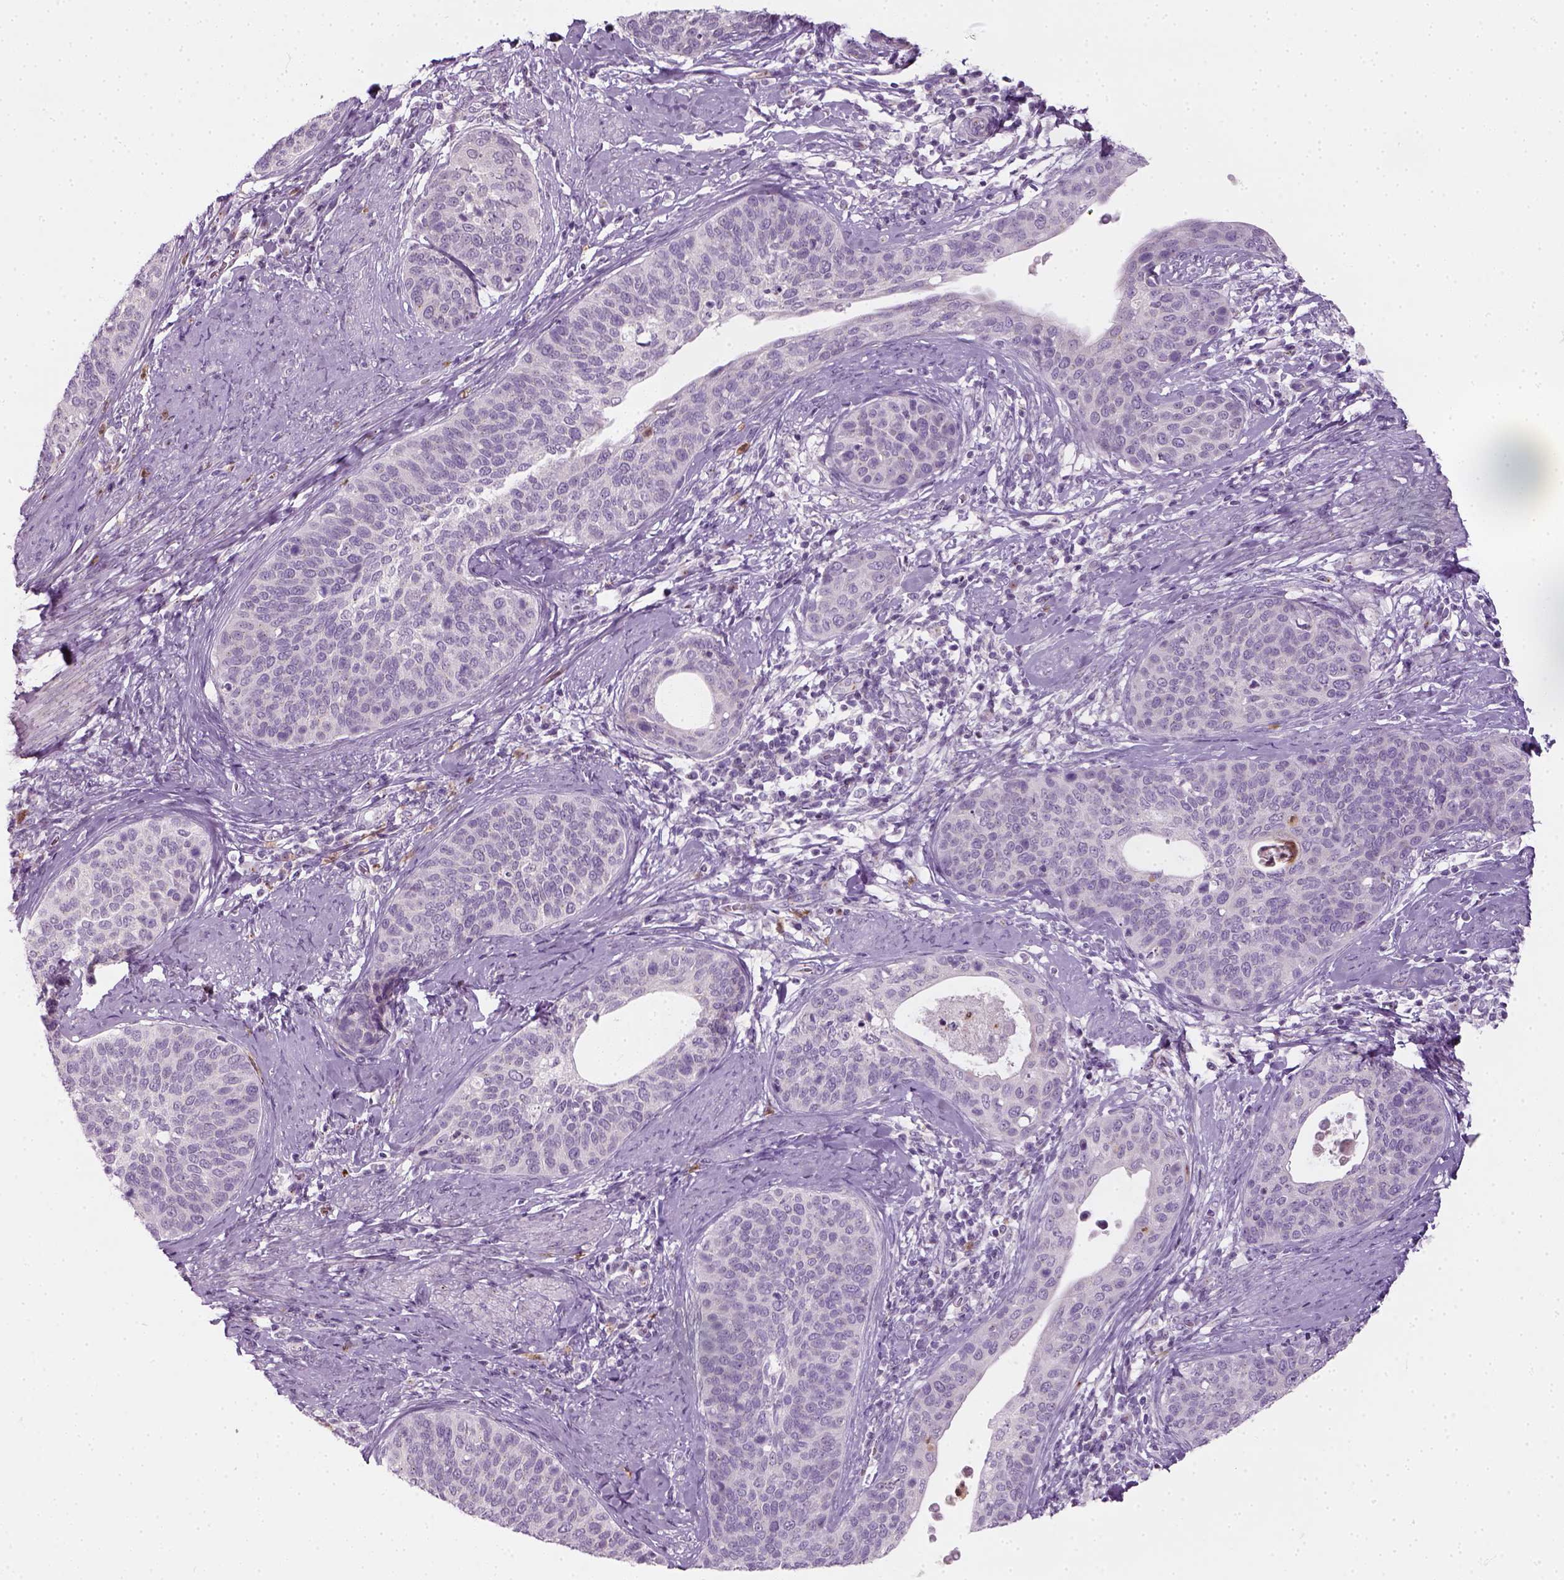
{"staining": {"intensity": "negative", "quantity": "none", "location": "none"}, "tissue": "cervical cancer", "cell_type": "Tumor cells", "image_type": "cancer", "snomed": [{"axis": "morphology", "description": "Squamous cell carcinoma, NOS"}, {"axis": "topography", "description": "Cervix"}], "caption": "This is an immunohistochemistry image of cervical squamous cell carcinoma. There is no positivity in tumor cells.", "gene": "IL4", "patient": {"sex": "female", "age": 69}}